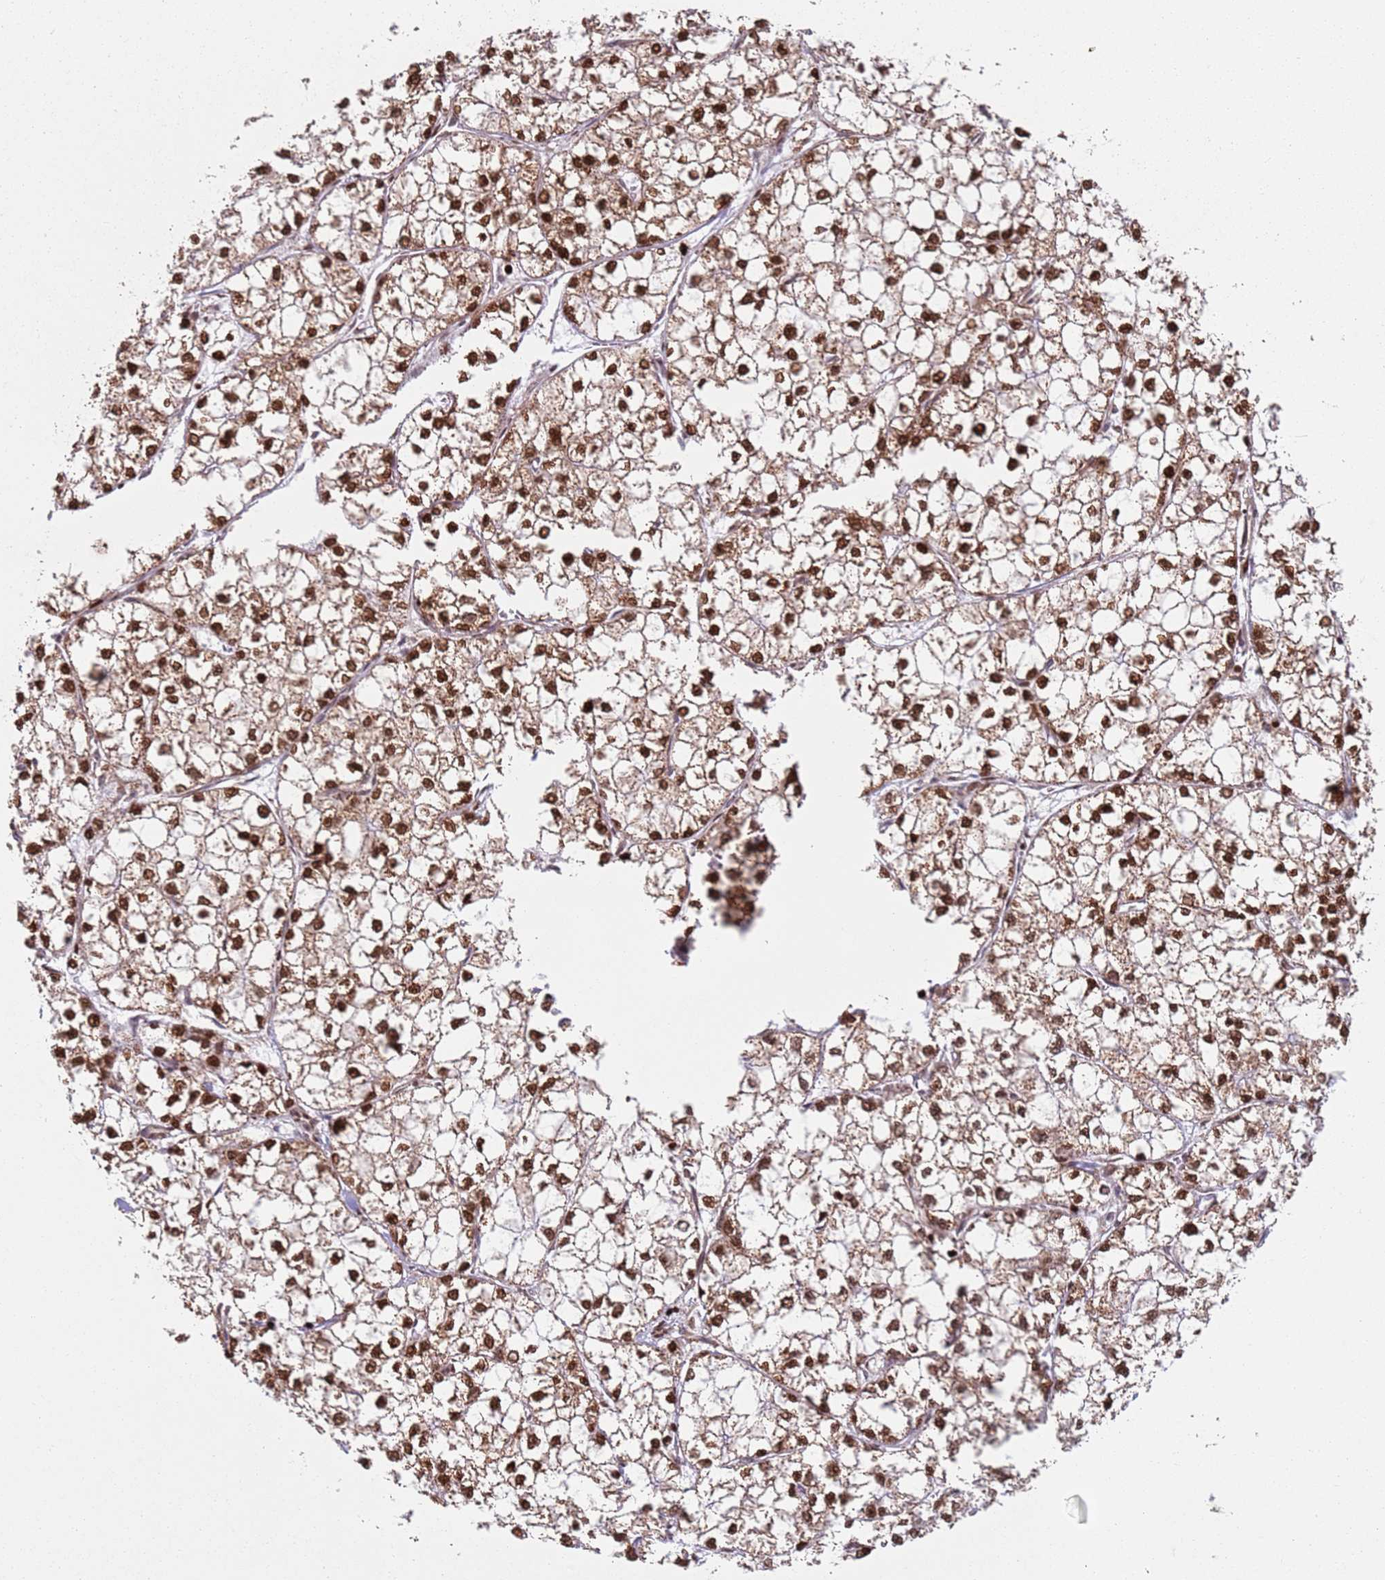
{"staining": {"intensity": "strong", "quantity": ">75%", "location": "cytoplasmic/membranous,nuclear"}, "tissue": "liver cancer", "cell_type": "Tumor cells", "image_type": "cancer", "snomed": [{"axis": "morphology", "description": "Carcinoma, Hepatocellular, NOS"}, {"axis": "topography", "description": "Liver"}], "caption": "This is a micrograph of IHC staining of hepatocellular carcinoma (liver), which shows strong positivity in the cytoplasmic/membranous and nuclear of tumor cells.", "gene": "HNRNPLL", "patient": {"sex": "female", "age": 43}}